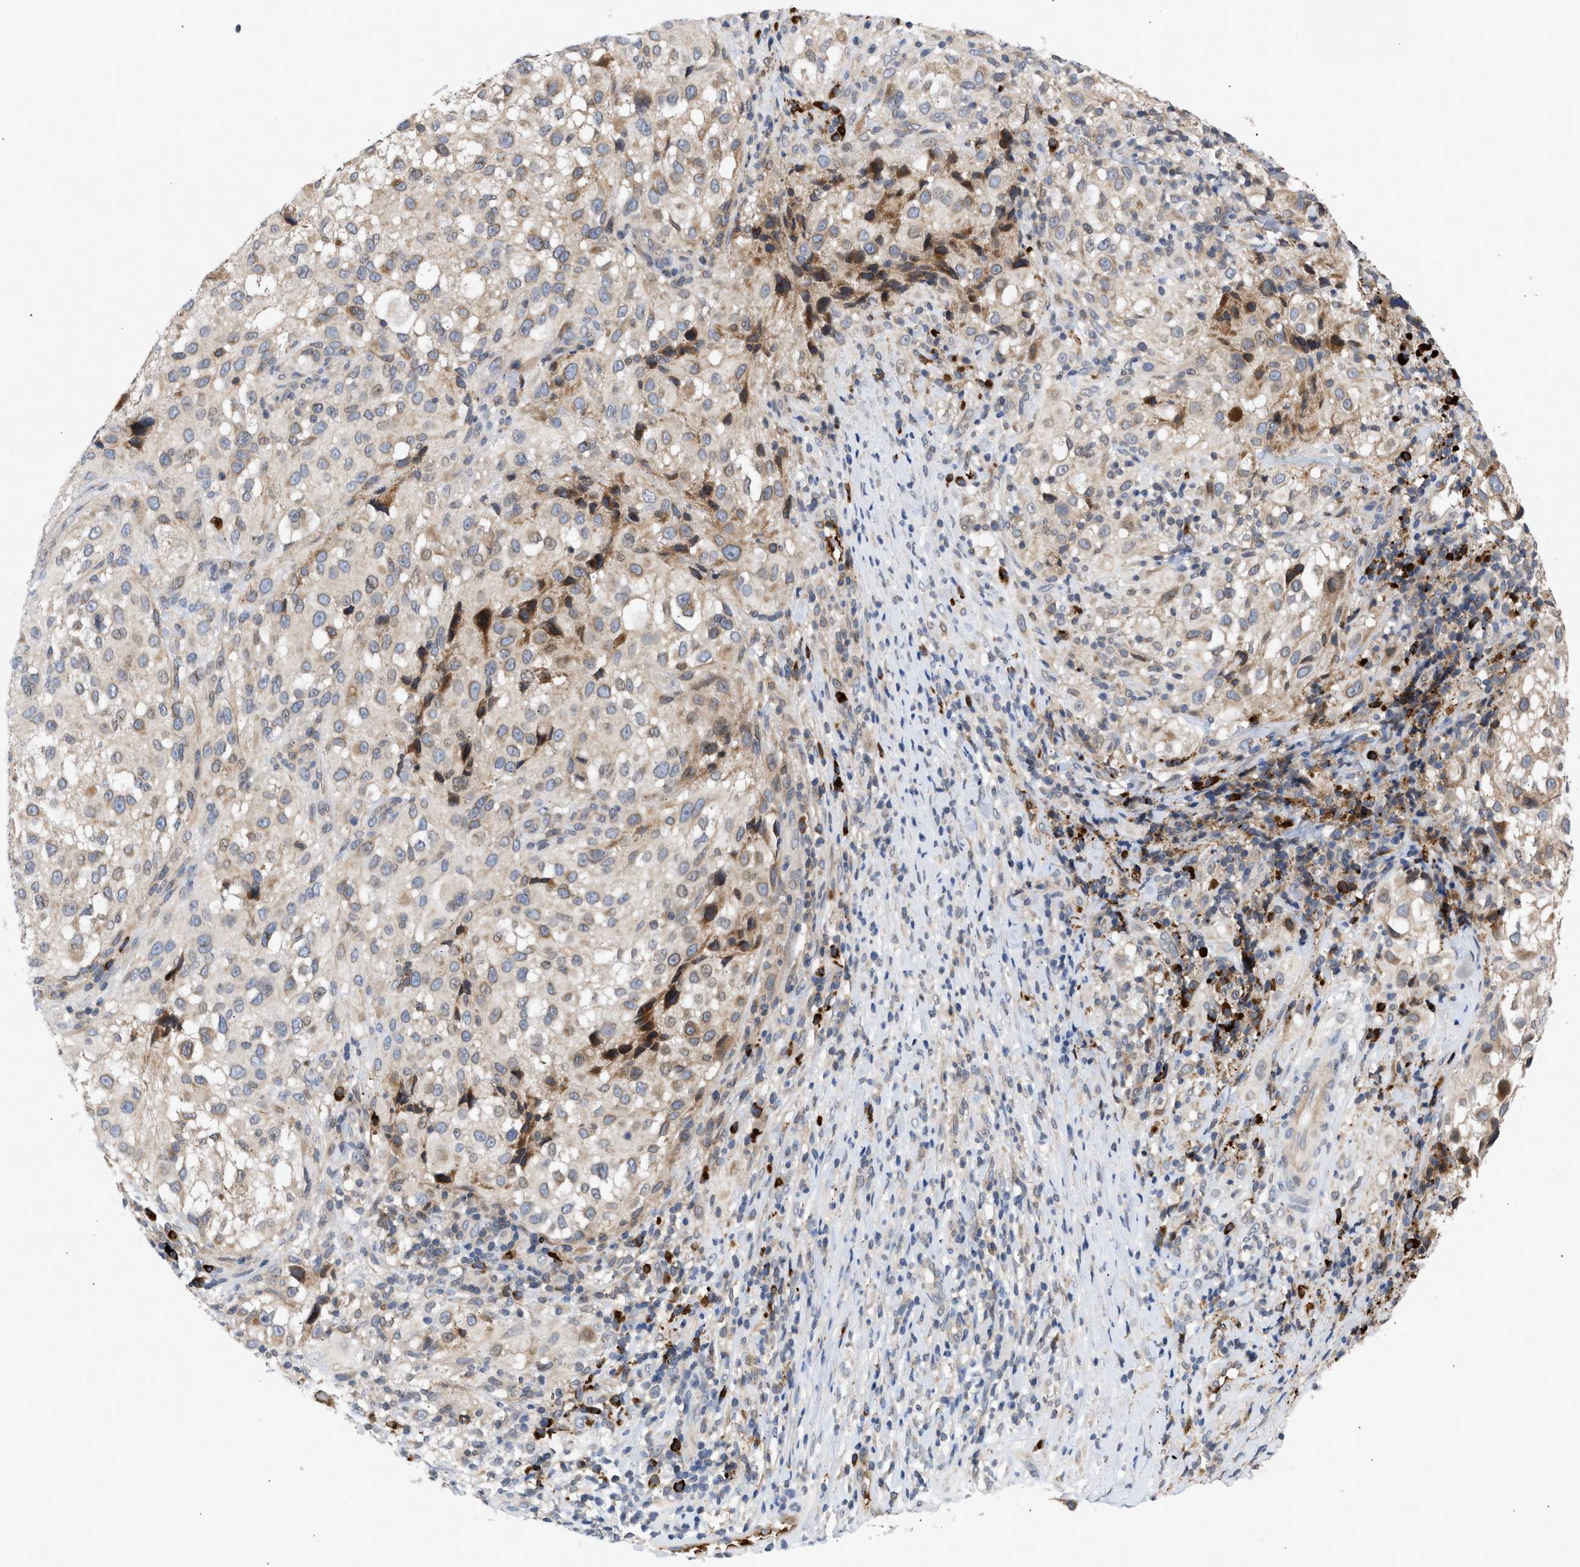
{"staining": {"intensity": "moderate", "quantity": "<25%", "location": "cytoplasmic/membranous"}, "tissue": "melanoma", "cell_type": "Tumor cells", "image_type": "cancer", "snomed": [{"axis": "morphology", "description": "Necrosis, NOS"}, {"axis": "morphology", "description": "Malignant melanoma, NOS"}, {"axis": "topography", "description": "Skin"}], "caption": "Immunohistochemistry photomicrograph of neoplastic tissue: melanoma stained using immunohistochemistry (IHC) exhibits low levels of moderate protein expression localized specifically in the cytoplasmic/membranous of tumor cells, appearing as a cytoplasmic/membranous brown color.", "gene": "NUP62", "patient": {"sex": "female", "age": 87}}